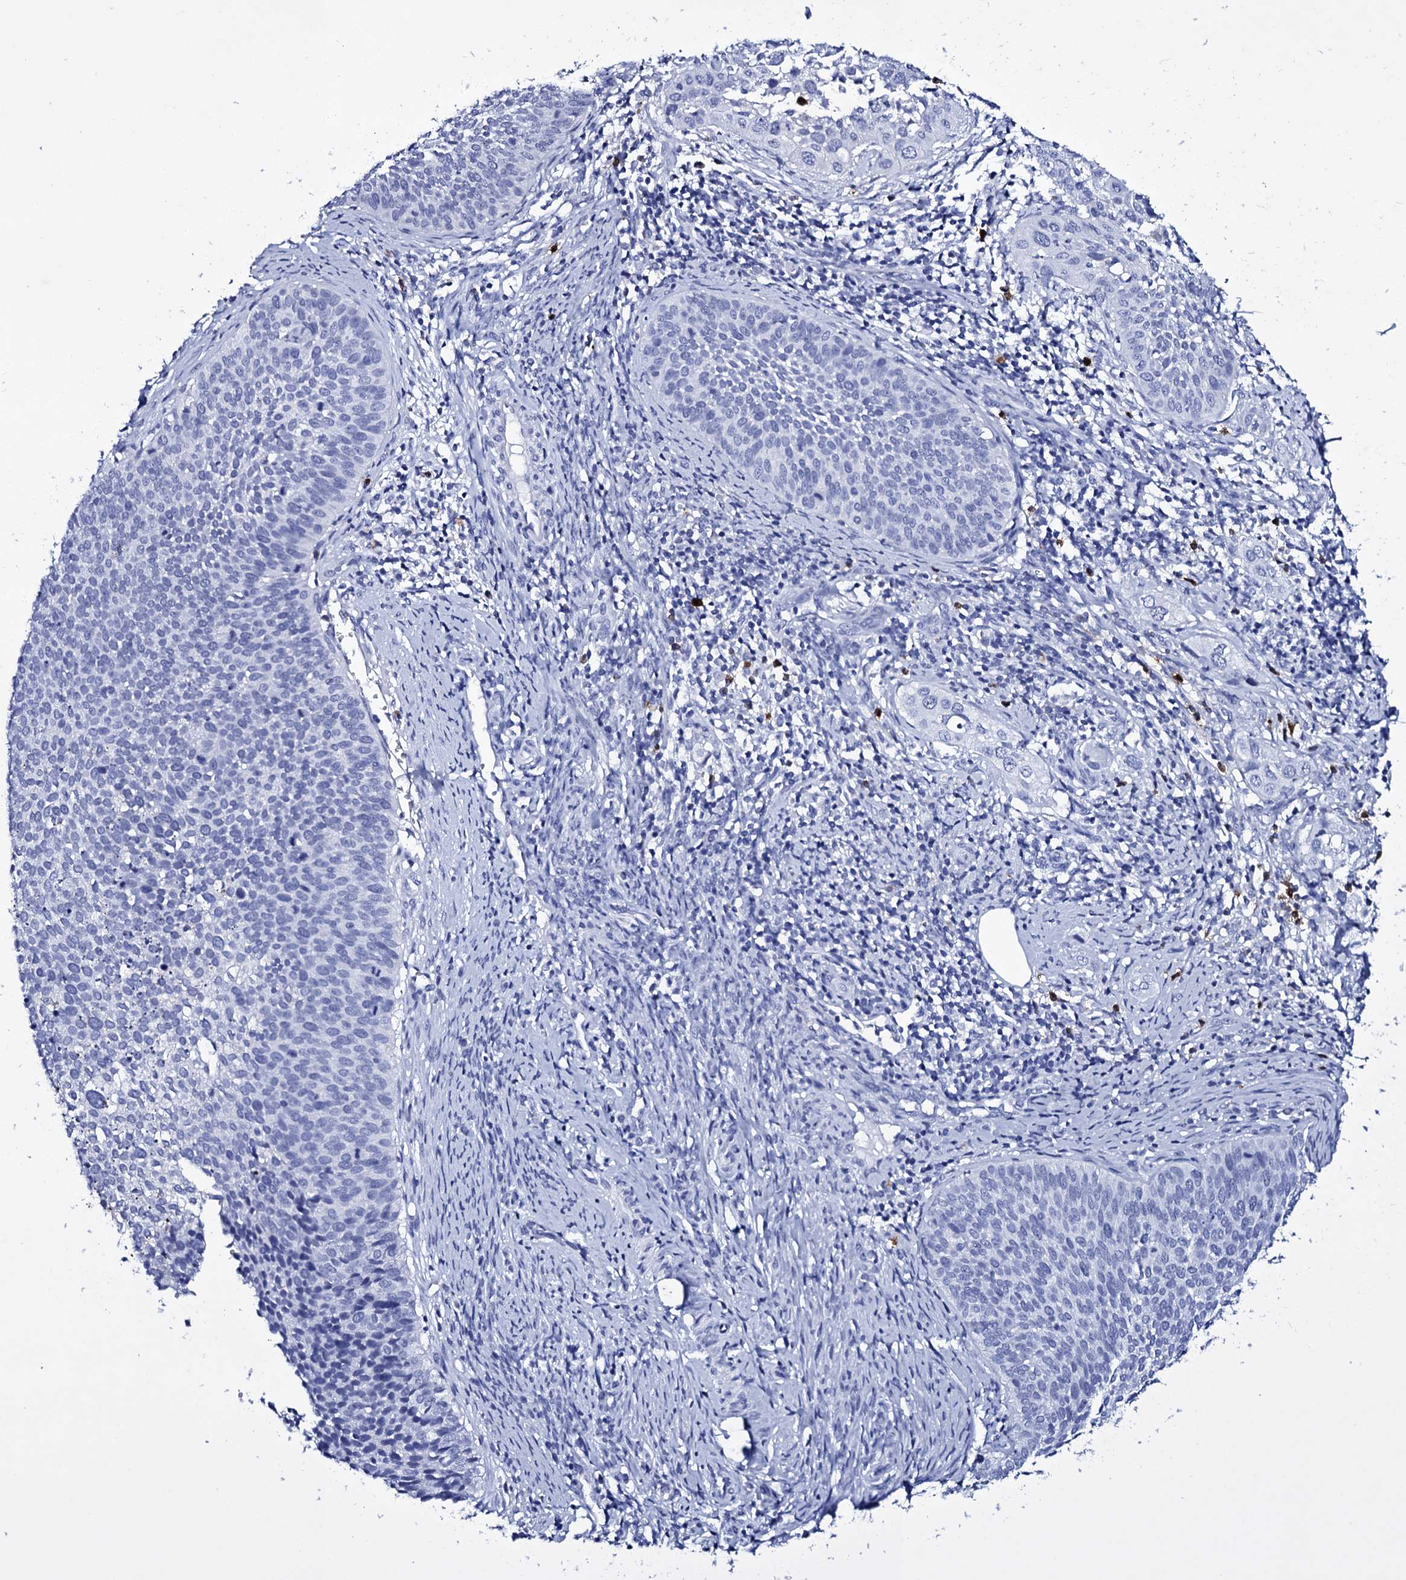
{"staining": {"intensity": "negative", "quantity": "none", "location": "none"}, "tissue": "cervical cancer", "cell_type": "Tumor cells", "image_type": "cancer", "snomed": [{"axis": "morphology", "description": "Squamous cell carcinoma, NOS"}, {"axis": "topography", "description": "Cervix"}], "caption": "There is no significant staining in tumor cells of cervical squamous cell carcinoma.", "gene": "ITPRID2", "patient": {"sex": "female", "age": 34}}